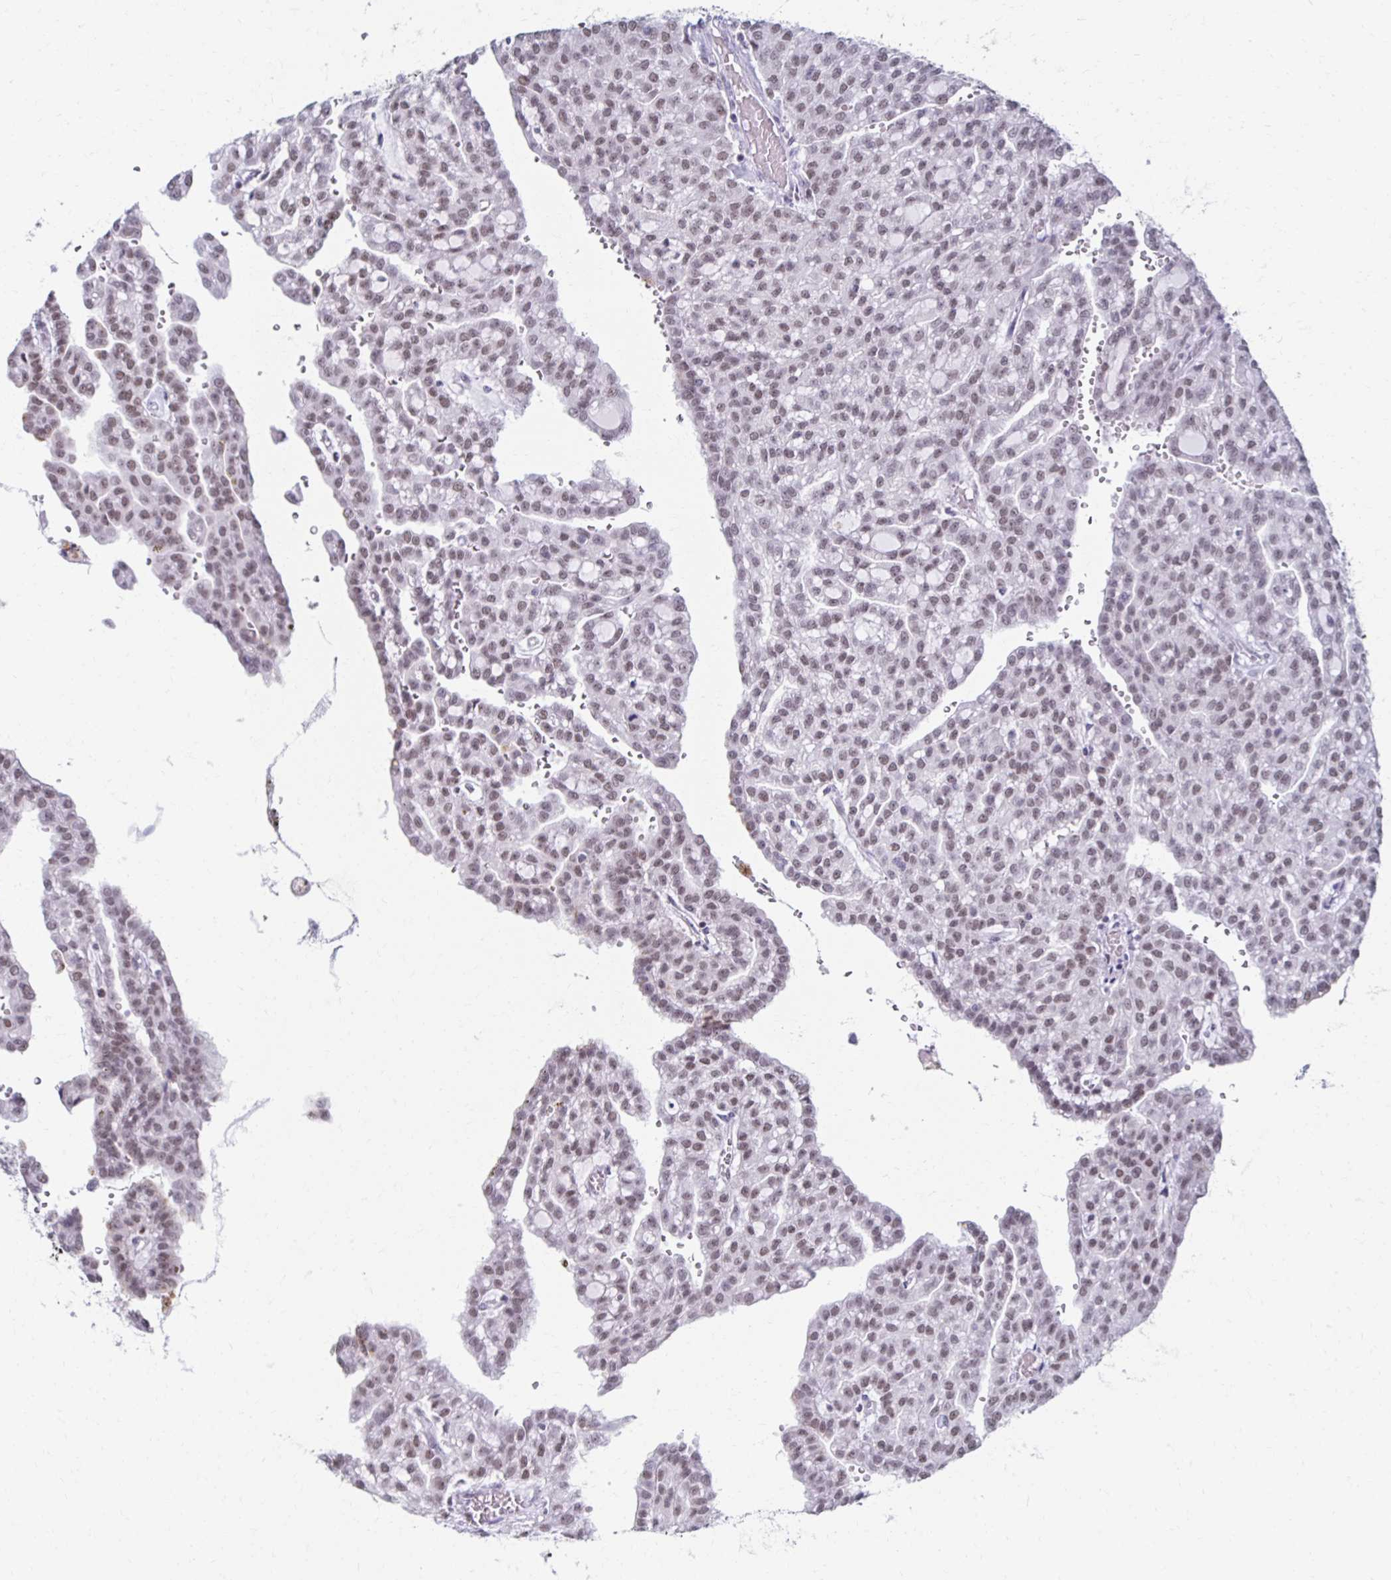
{"staining": {"intensity": "moderate", "quantity": "25%-75%", "location": "nuclear"}, "tissue": "renal cancer", "cell_type": "Tumor cells", "image_type": "cancer", "snomed": [{"axis": "morphology", "description": "Adenocarcinoma, NOS"}, {"axis": "topography", "description": "Kidney"}], "caption": "IHC staining of renal adenocarcinoma, which reveals medium levels of moderate nuclear positivity in about 25%-75% of tumor cells indicating moderate nuclear protein expression. The staining was performed using DAB (brown) for protein detection and nuclei were counterstained in hematoxylin (blue).", "gene": "IRF7", "patient": {"sex": "male", "age": 63}}